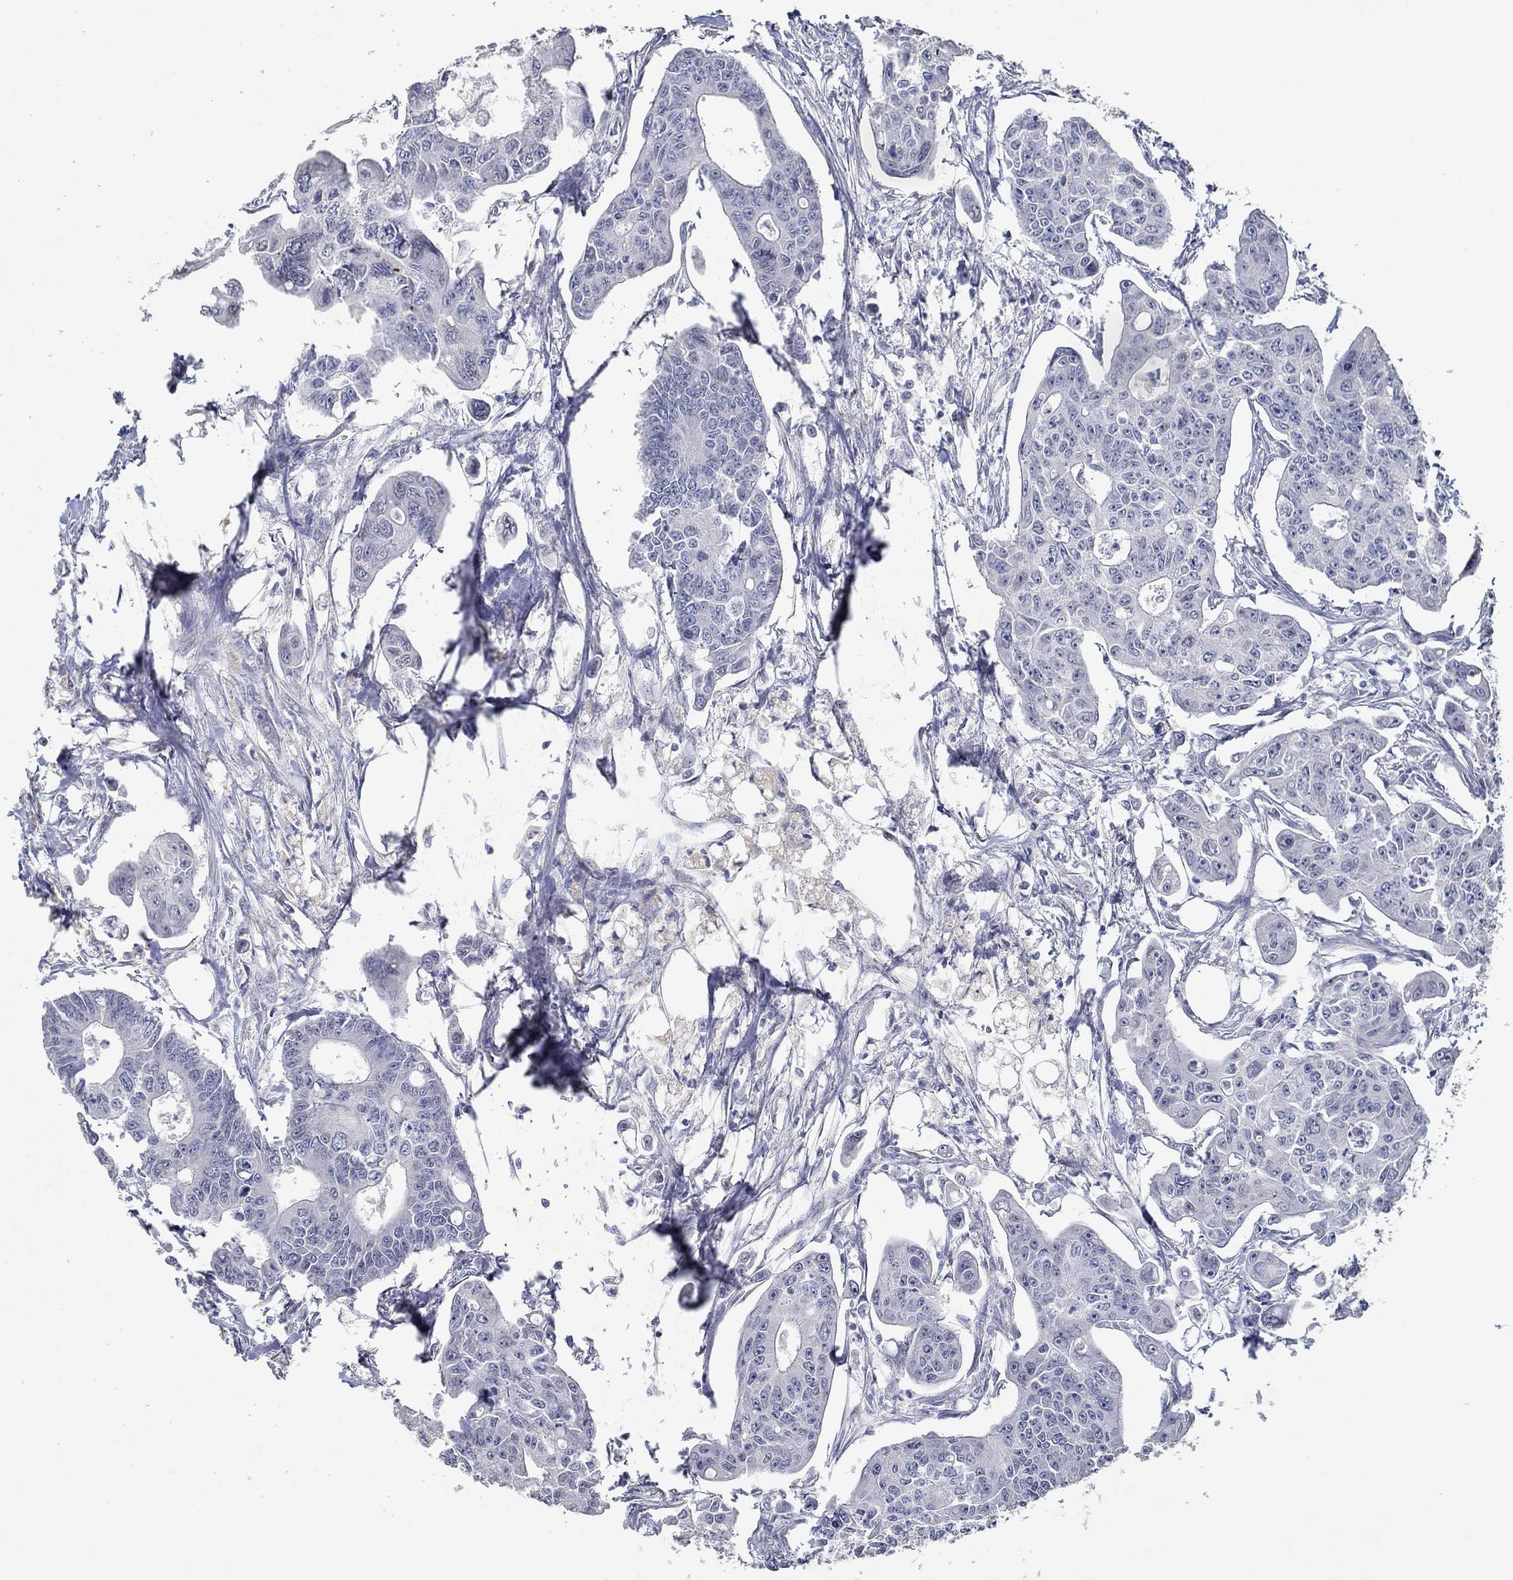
{"staining": {"intensity": "negative", "quantity": "none", "location": "none"}, "tissue": "colorectal cancer", "cell_type": "Tumor cells", "image_type": "cancer", "snomed": [{"axis": "morphology", "description": "Adenocarcinoma, NOS"}, {"axis": "topography", "description": "Colon"}], "caption": "Tumor cells are negative for protein expression in human adenocarcinoma (colorectal).", "gene": "NUP155", "patient": {"sex": "male", "age": 70}}